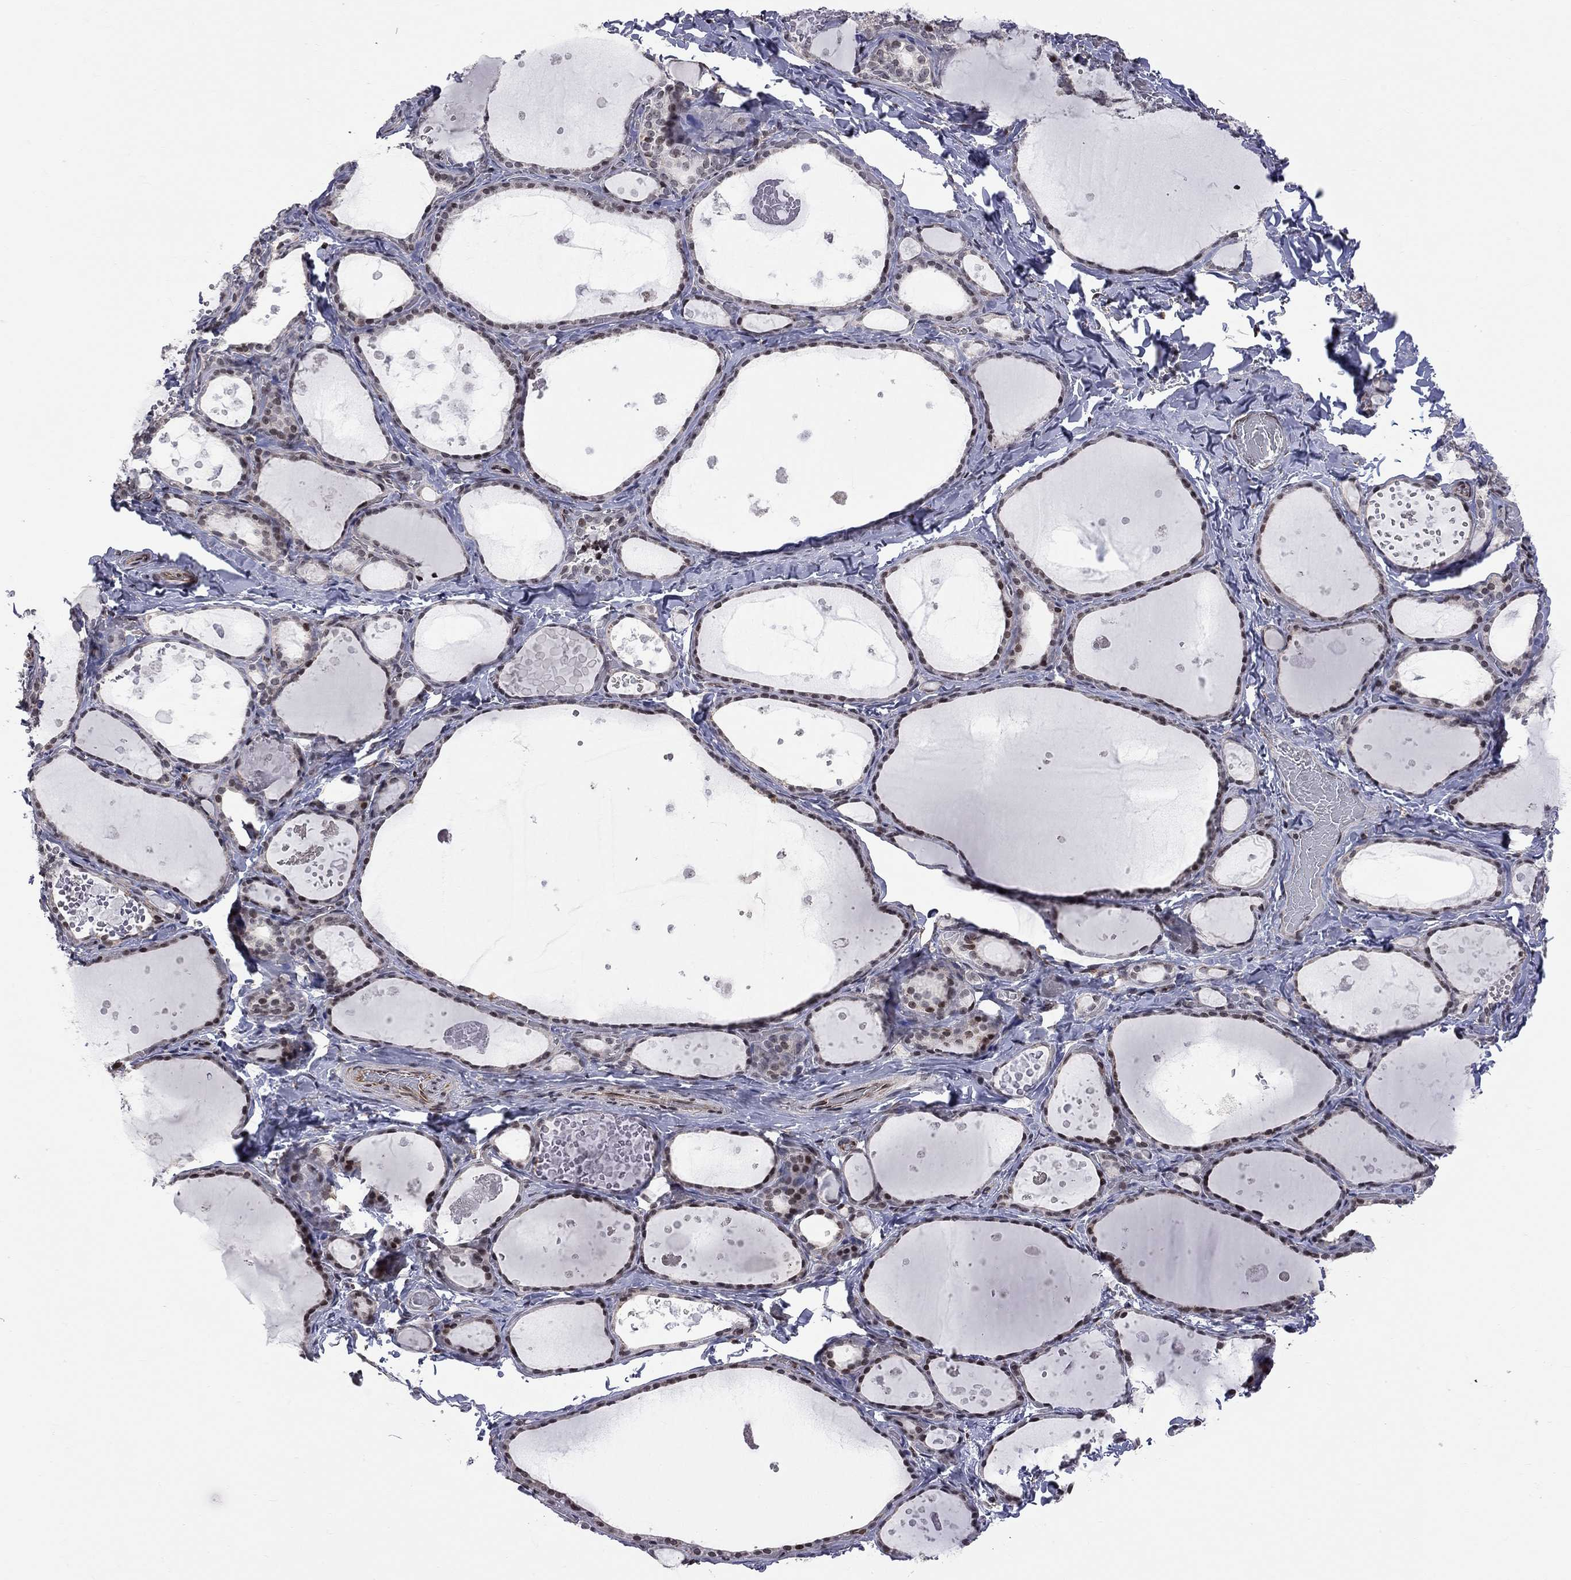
{"staining": {"intensity": "moderate", "quantity": "25%-75%", "location": "nuclear"}, "tissue": "thyroid gland", "cell_type": "Glandular cells", "image_type": "normal", "snomed": [{"axis": "morphology", "description": "Normal tissue, NOS"}, {"axis": "topography", "description": "Thyroid gland"}], "caption": "Glandular cells show medium levels of moderate nuclear positivity in about 25%-75% of cells in benign thyroid gland.", "gene": "MTNR1B", "patient": {"sex": "female", "age": 56}}